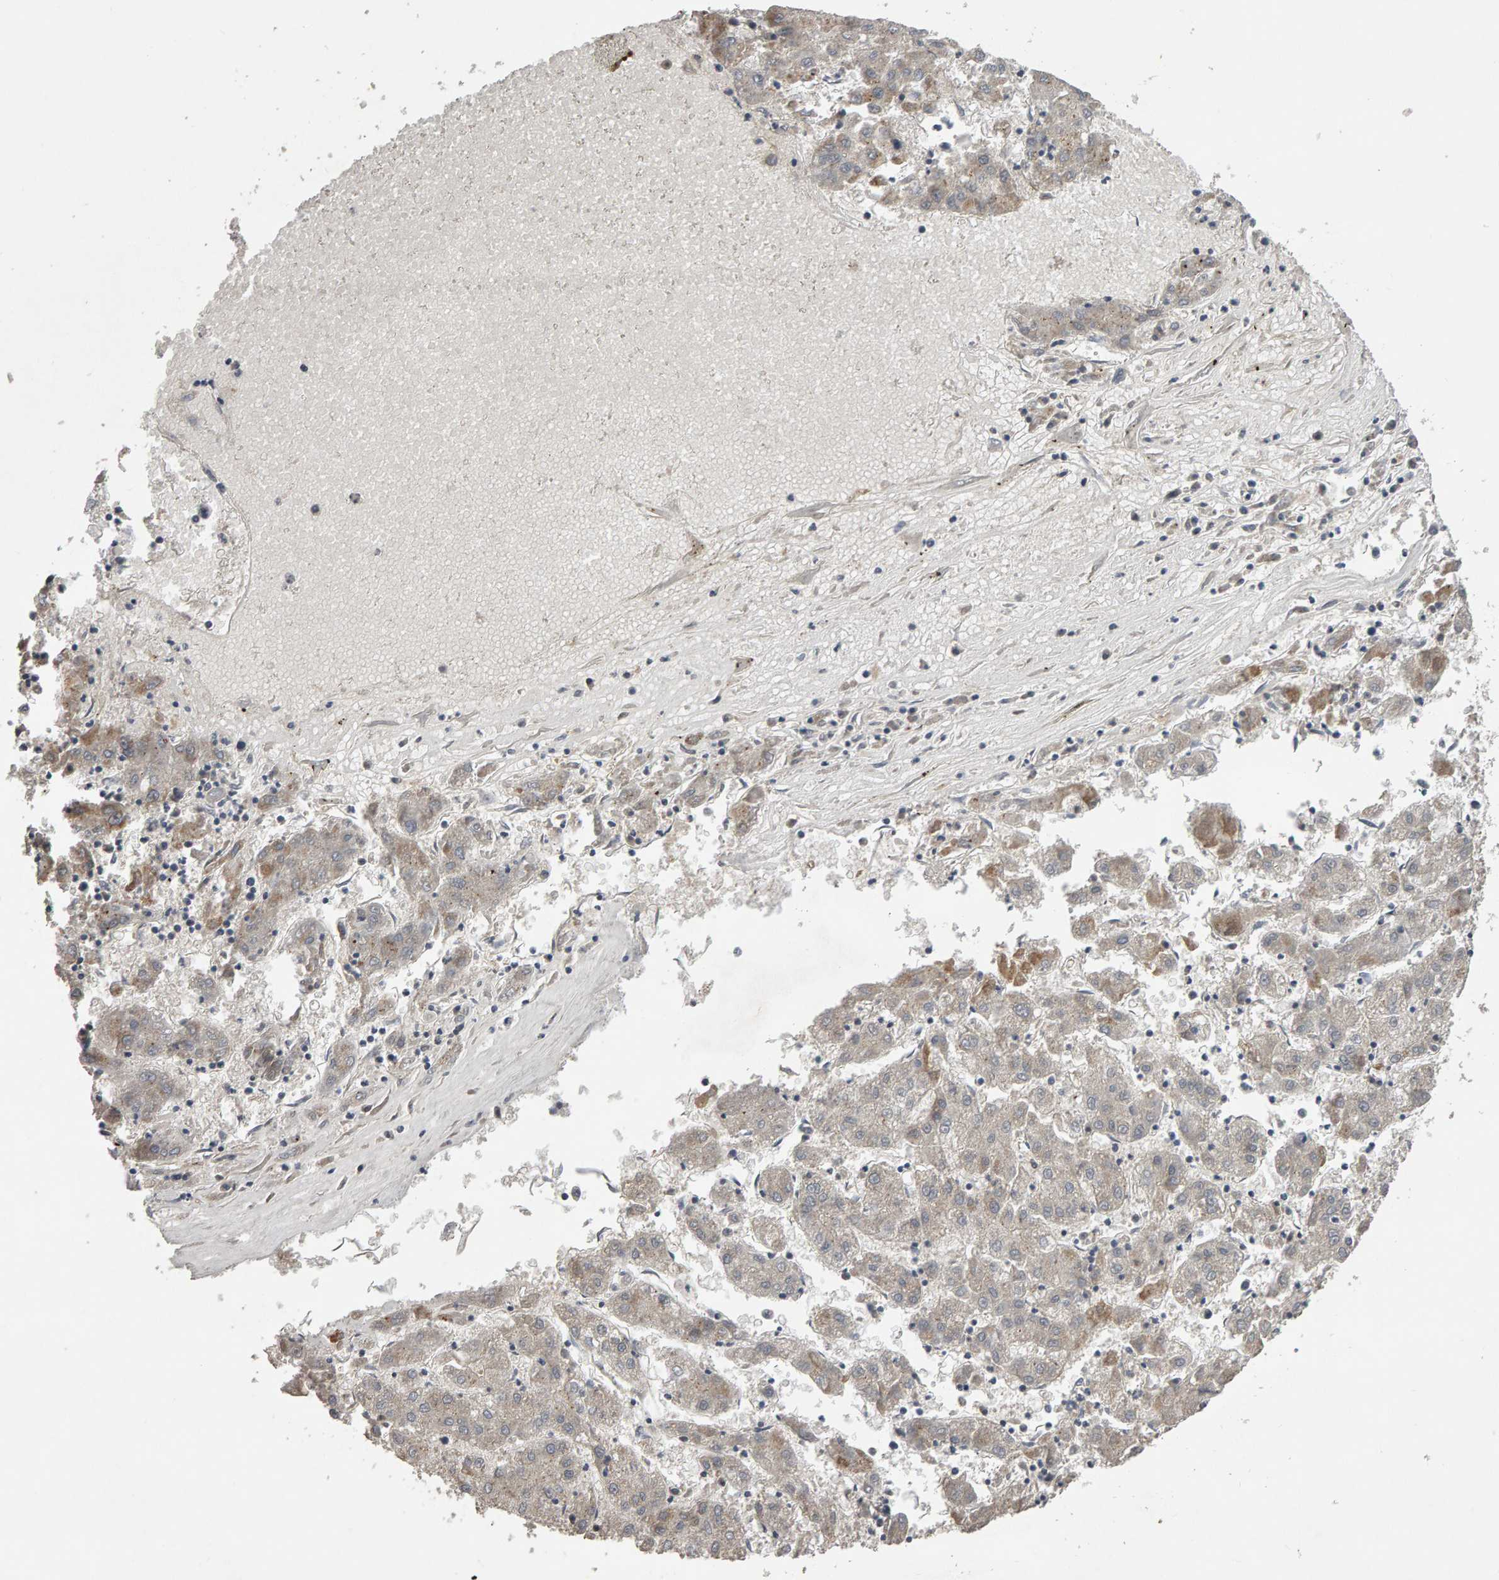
{"staining": {"intensity": "weak", "quantity": "<25%", "location": "cytoplasmic/membranous"}, "tissue": "liver cancer", "cell_type": "Tumor cells", "image_type": "cancer", "snomed": [{"axis": "morphology", "description": "Carcinoma, Hepatocellular, NOS"}, {"axis": "topography", "description": "Liver"}], "caption": "Immunohistochemistry of human hepatocellular carcinoma (liver) displays no expression in tumor cells. Brightfield microscopy of immunohistochemistry (IHC) stained with DAB (3,3'-diaminobenzidine) (brown) and hematoxylin (blue), captured at high magnification.", "gene": "COASY", "patient": {"sex": "male", "age": 72}}